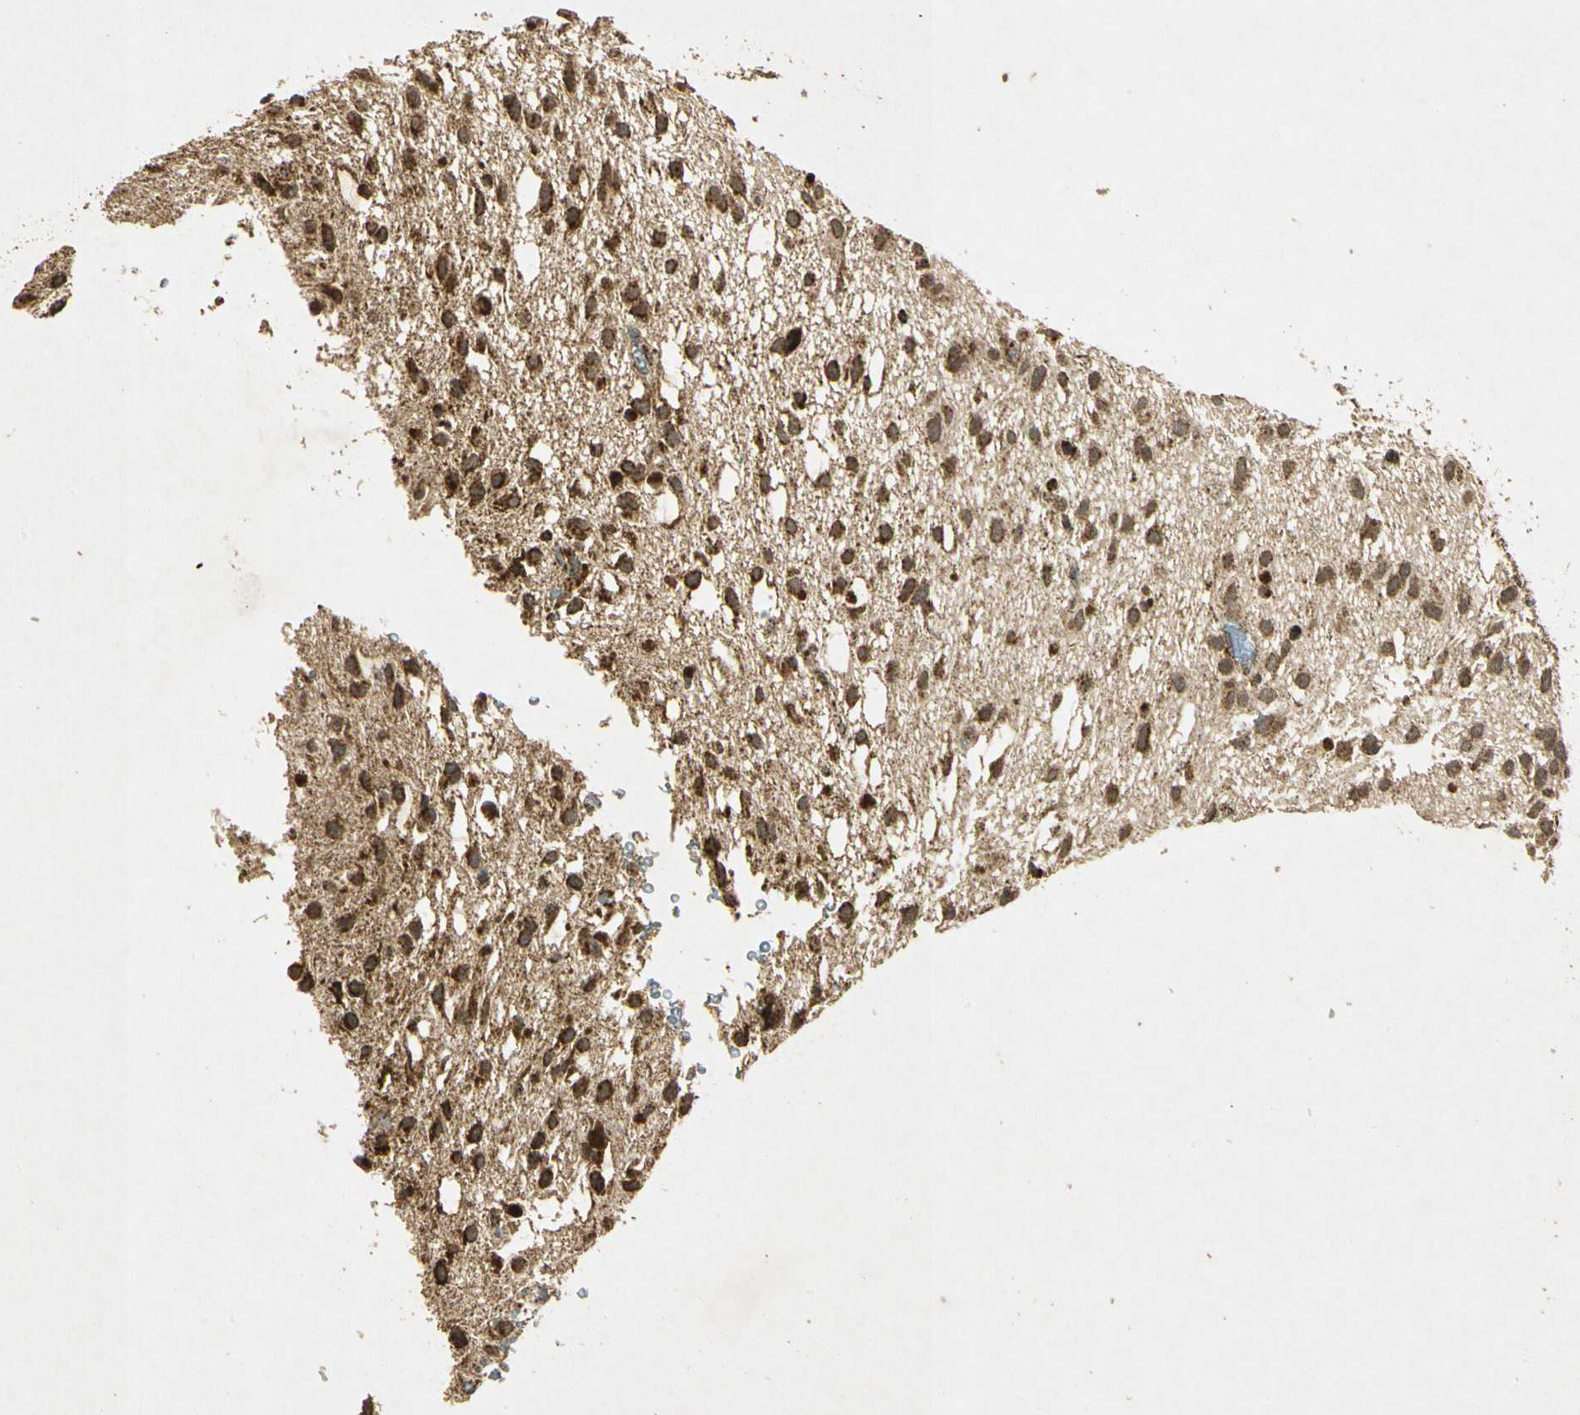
{"staining": {"intensity": "moderate", "quantity": "25%-75%", "location": "cytoplasmic/membranous"}, "tissue": "glioma", "cell_type": "Tumor cells", "image_type": "cancer", "snomed": [{"axis": "morphology", "description": "Glioma, malignant, Low grade"}, {"axis": "topography", "description": "Brain"}], "caption": "Immunohistochemistry (IHC) staining of malignant low-grade glioma, which demonstrates medium levels of moderate cytoplasmic/membranous staining in about 25%-75% of tumor cells indicating moderate cytoplasmic/membranous protein staining. The staining was performed using DAB (3,3'-diaminobenzidine) (brown) for protein detection and nuclei were counterstained in hematoxylin (blue).", "gene": "PRDX3", "patient": {"sex": "male", "age": 77}}